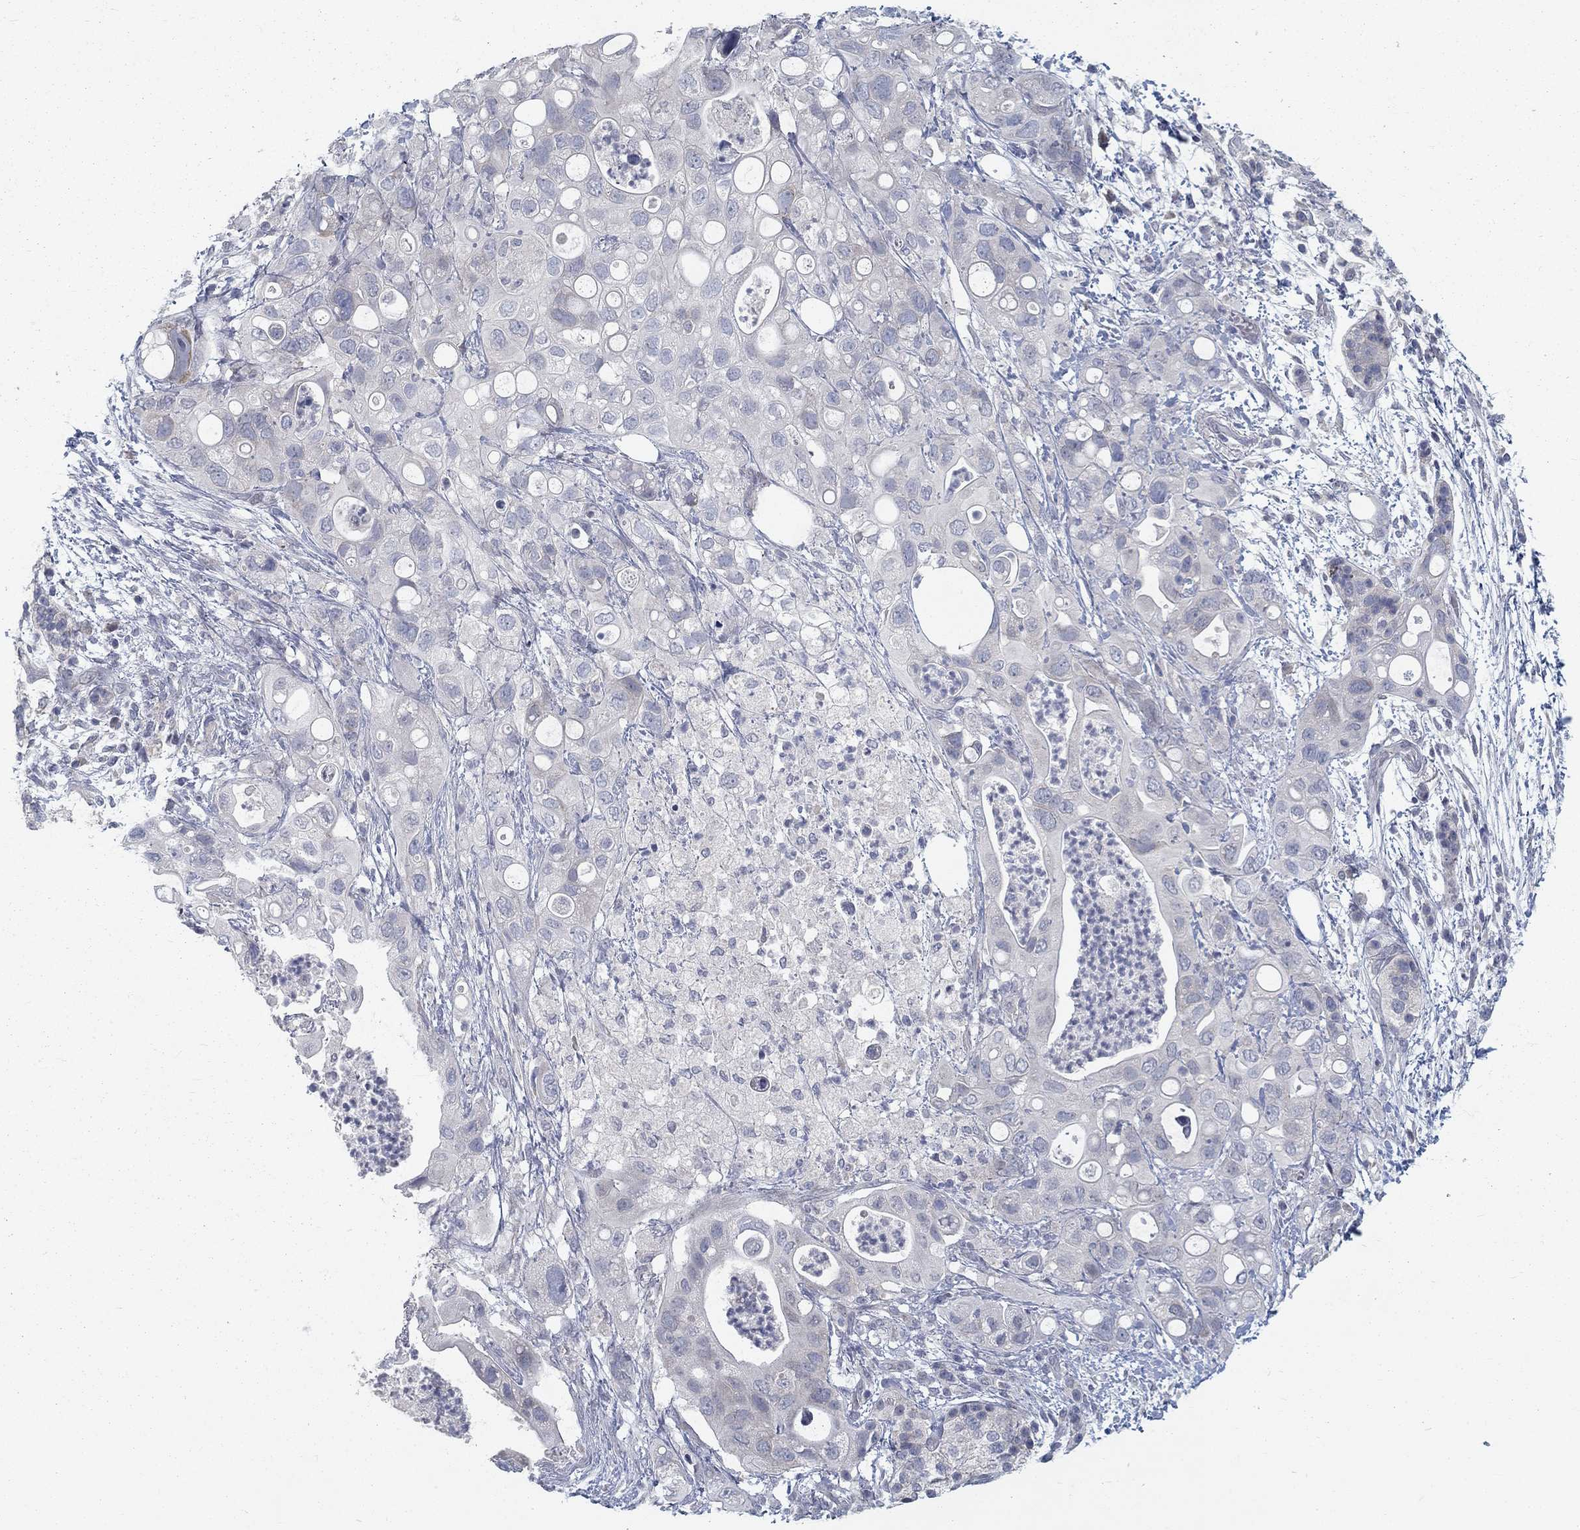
{"staining": {"intensity": "negative", "quantity": "none", "location": "none"}, "tissue": "pancreatic cancer", "cell_type": "Tumor cells", "image_type": "cancer", "snomed": [{"axis": "morphology", "description": "Adenocarcinoma, NOS"}, {"axis": "topography", "description": "Pancreas"}], "caption": "High power microscopy photomicrograph of an immunohistochemistry image of pancreatic cancer (adenocarcinoma), revealing no significant expression in tumor cells.", "gene": "ATP1A3", "patient": {"sex": "female", "age": 72}}